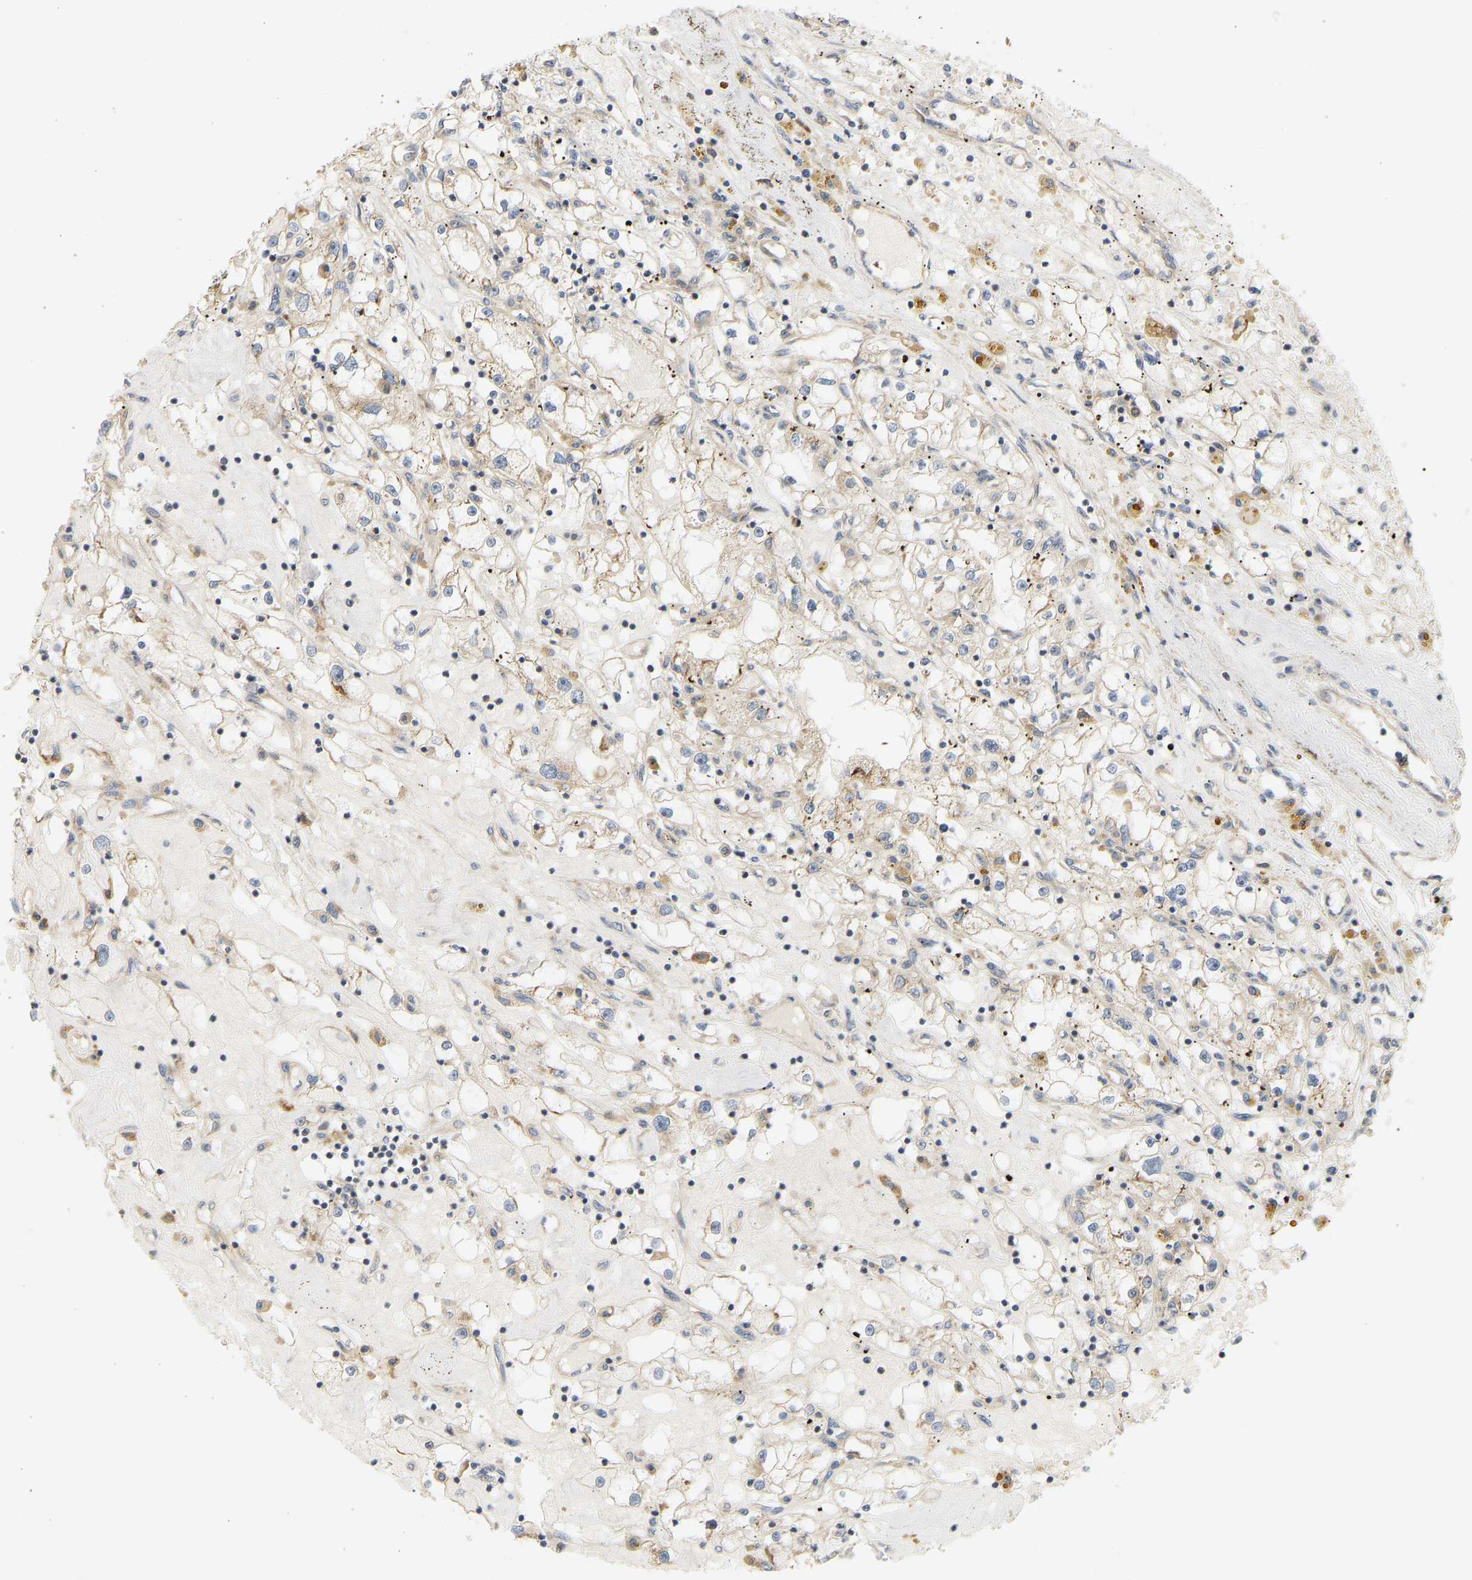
{"staining": {"intensity": "weak", "quantity": ">75%", "location": "cytoplasmic/membranous"}, "tissue": "renal cancer", "cell_type": "Tumor cells", "image_type": "cancer", "snomed": [{"axis": "morphology", "description": "Adenocarcinoma, NOS"}, {"axis": "topography", "description": "Kidney"}], "caption": "Protein expression analysis of adenocarcinoma (renal) demonstrates weak cytoplasmic/membranous positivity in approximately >75% of tumor cells. The protein is shown in brown color, while the nuclei are stained blue.", "gene": "RPS14", "patient": {"sex": "male", "age": 56}}